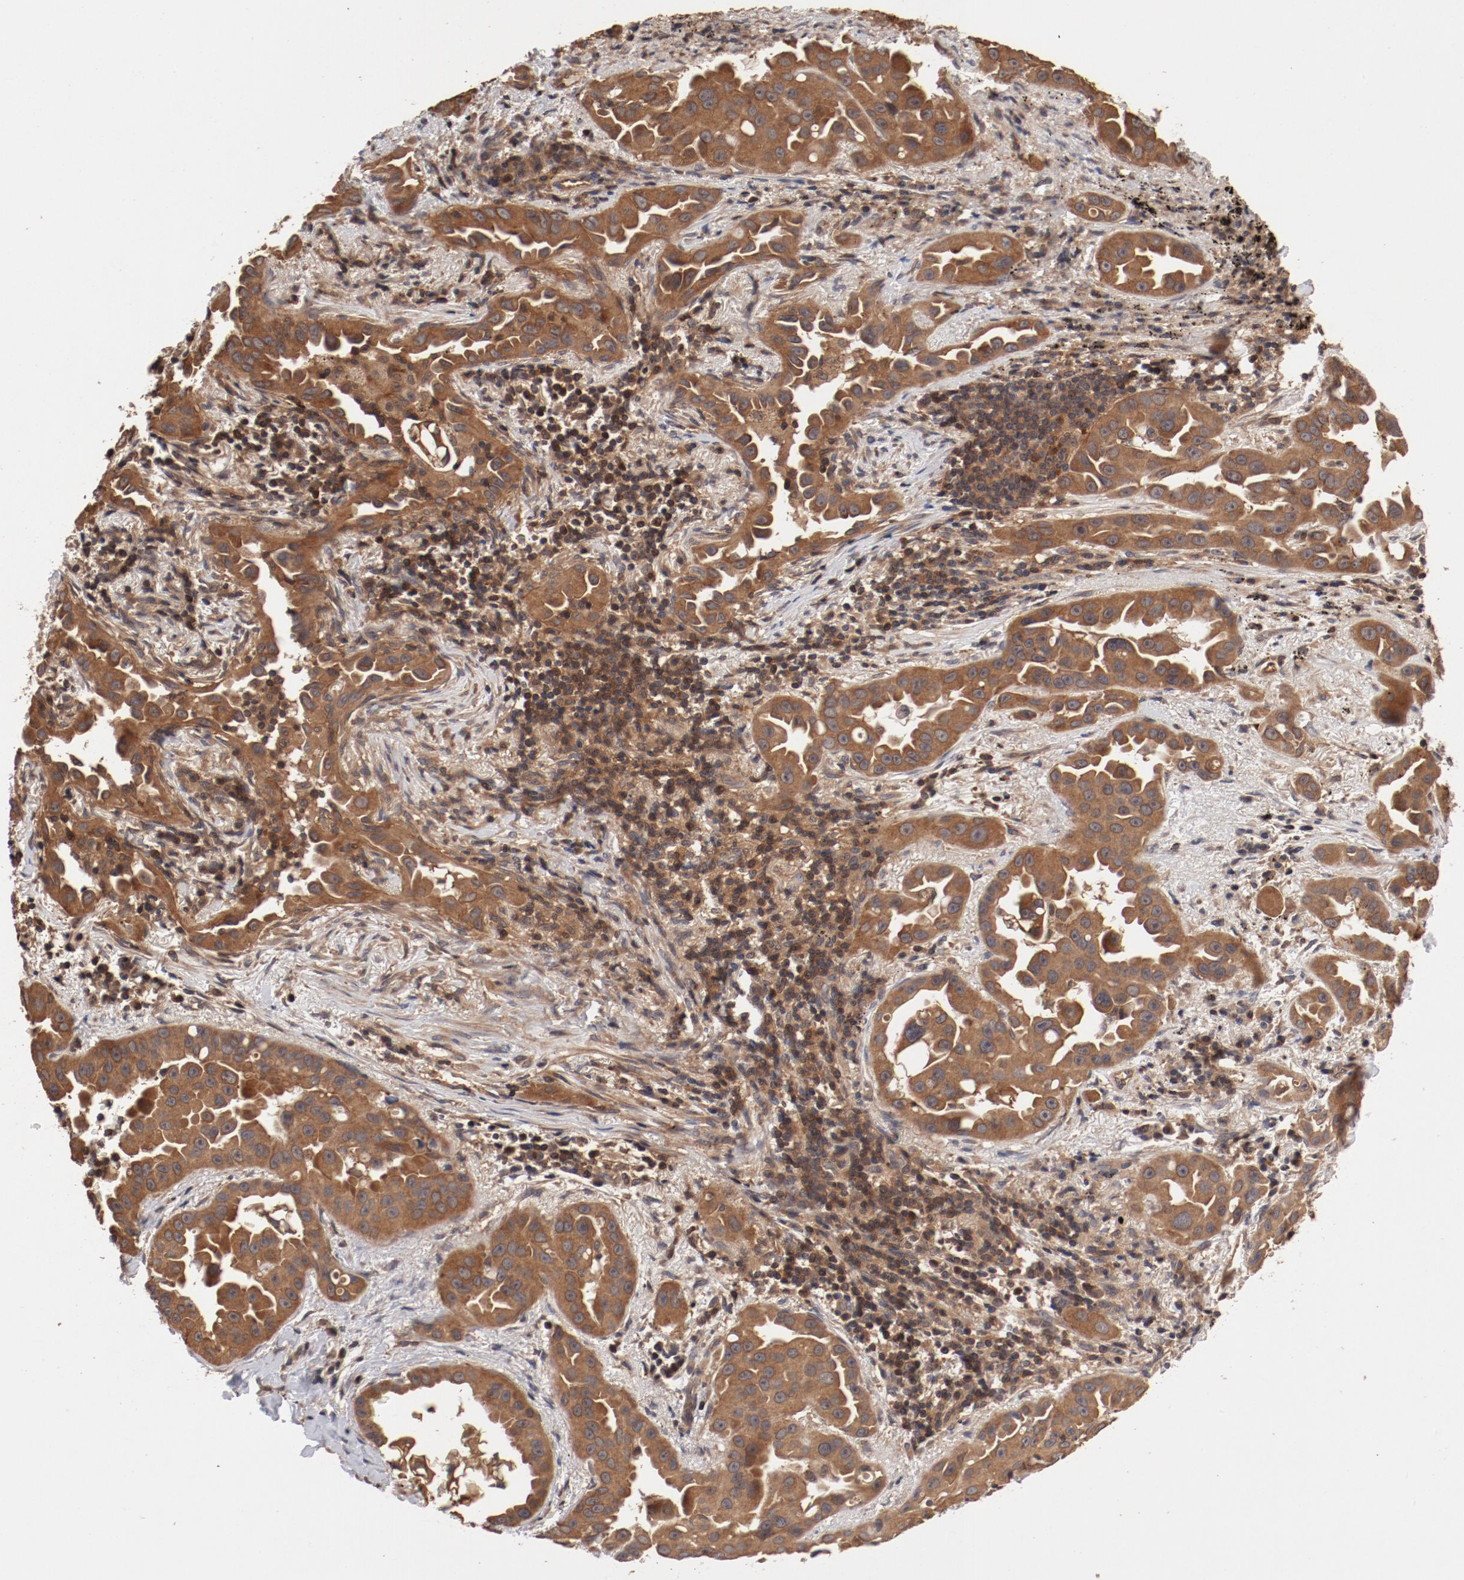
{"staining": {"intensity": "moderate", "quantity": ">75%", "location": "cytoplasmic/membranous"}, "tissue": "lung cancer", "cell_type": "Tumor cells", "image_type": "cancer", "snomed": [{"axis": "morphology", "description": "Normal tissue, NOS"}, {"axis": "morphology", "description": "Adenocarcinoma, NOS"}, {"axis": "topography", "description": "Bronchus"}], "caption": "Immunohistochemistry micrograph of human lung adenocarcinoma stained for a protein (brown), which demonstrates medium levels of moderate cytoplasmic/membranous positivity in approximately >75% of tumor cells.", "gene": "GUF1", "patient": {"sex": "male", "age": 68}}